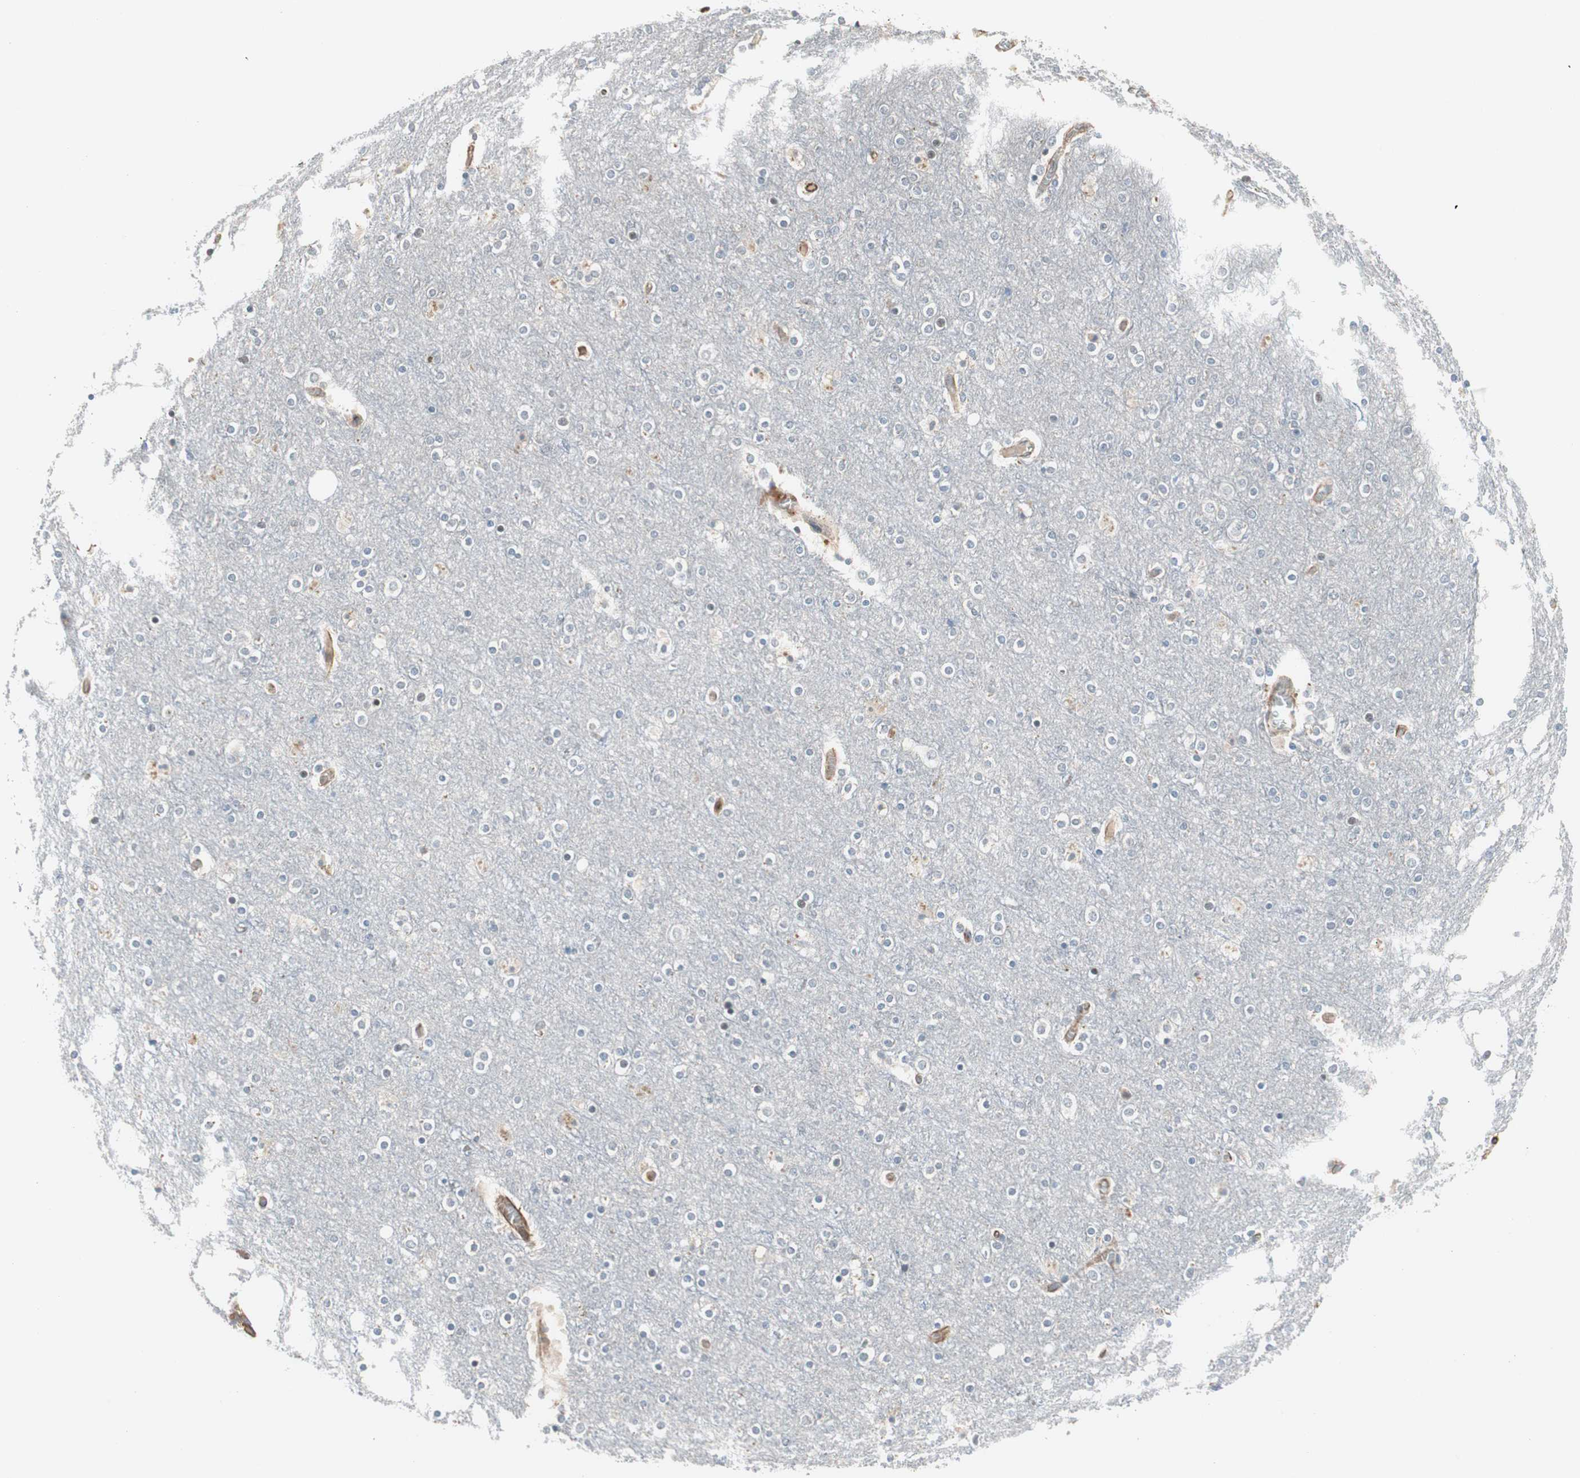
{"staining": {"intensity": "weak", "quantity": ">75%", "location": "cytoplasmic/membranous"}, "tissue": "cerebral cortex", "cell_type": "Endothelial cells", "image_type": "normal", "snomed": [{"axis": "morphology", "description": "Normal tissue, NOS"}, {"axis": "topography", "description": "Cerebral cortex"}], "caption": "Immunohistochemical staining of normal cerebral cortex displays >75% levels of weak cytoplasmic/membranous protein staining in approximately >75% of endothelial cells. The staining was performed using DAB to visualize the protein expression in brown, while the nuclei were stained in blue with hematoxylin (Magnification: 20x).", "gene": "MAD2L2", "patient": {"sex": "female", "age": 54}}